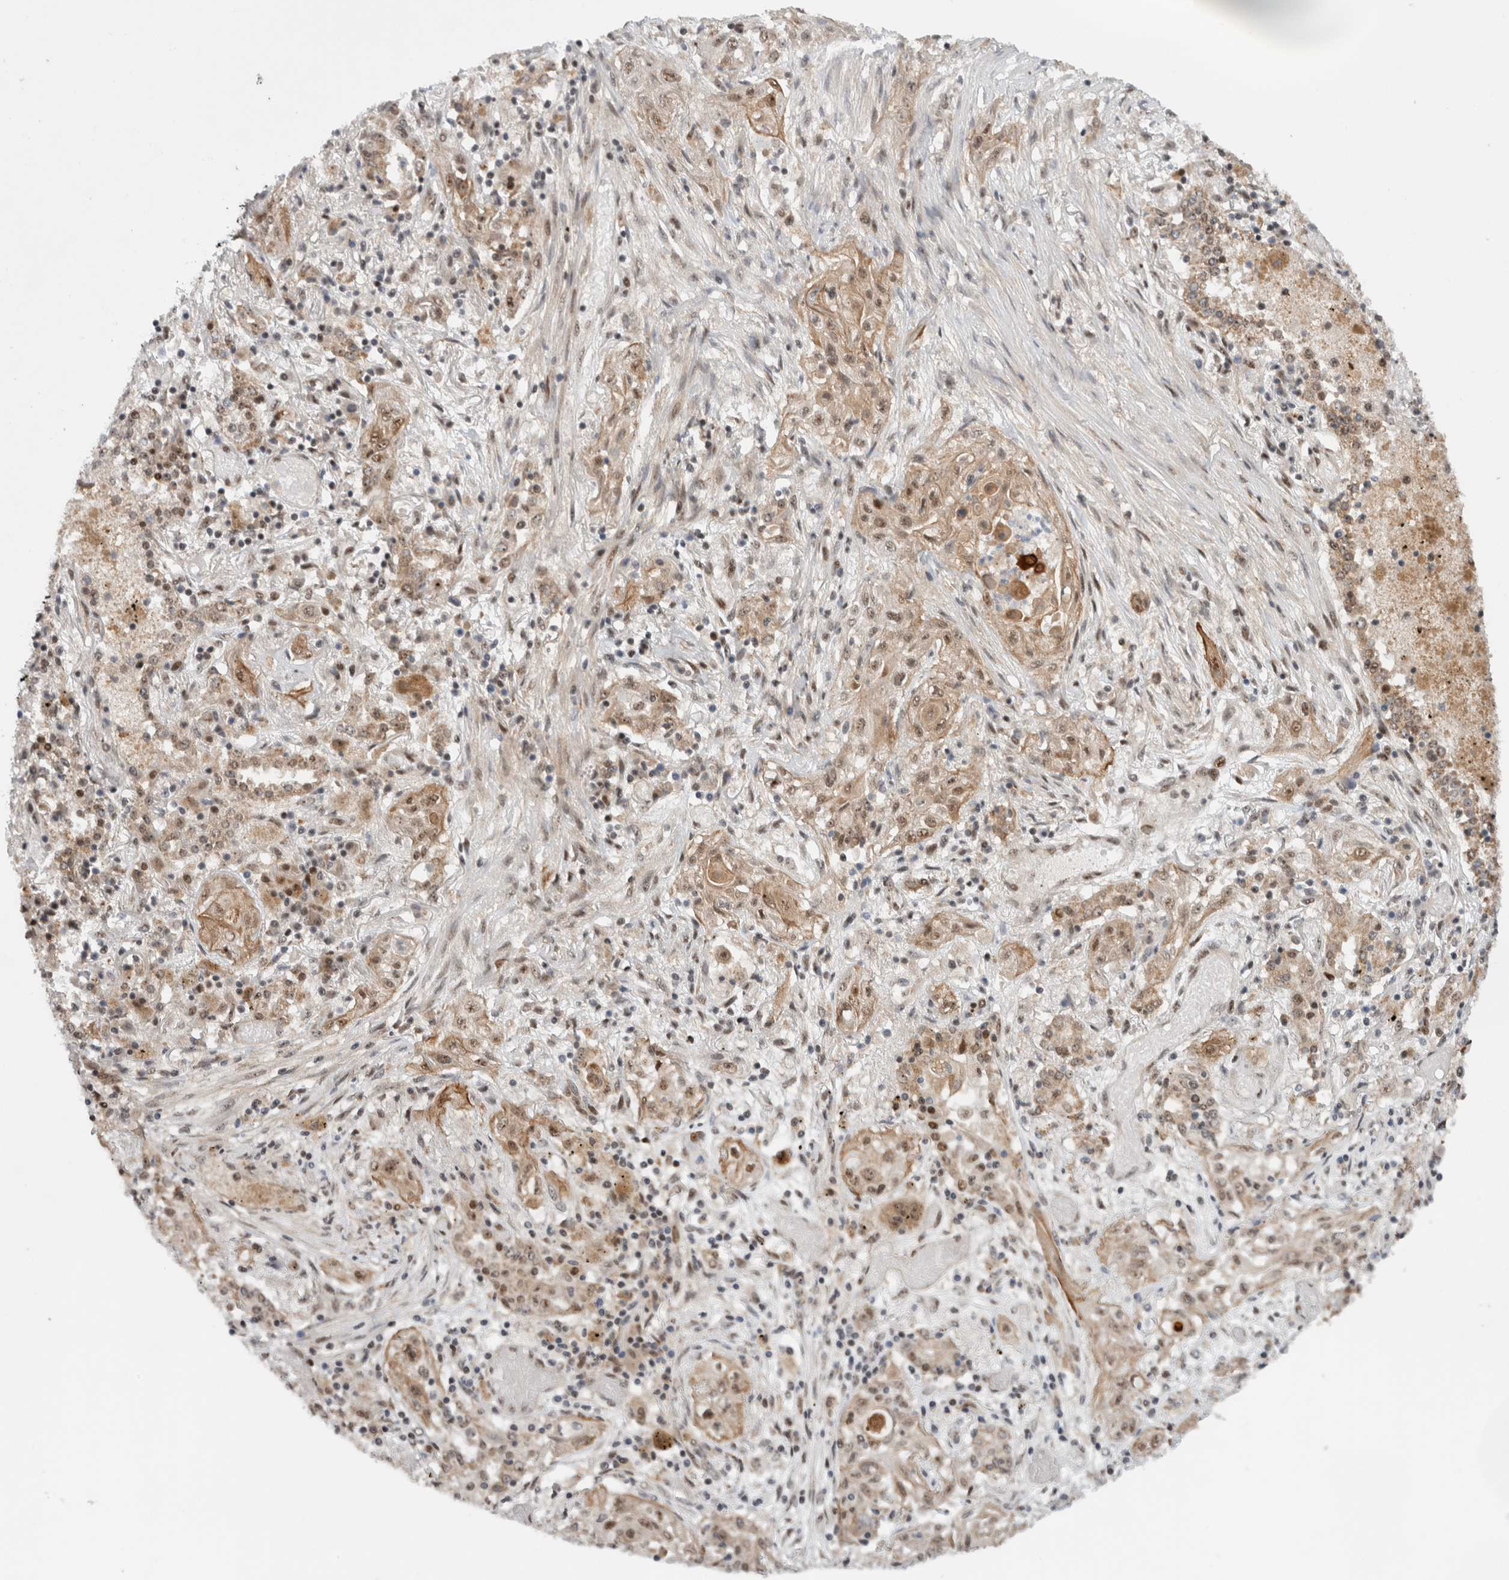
{"staining": {"intensity": "weak", "quantity": ">75%", "location": "cytoplasmic/membranous,nuclear"}, "tissue": "lung cancer", "cell_type": "Tumor cells", "image_type": "cancer", "snomed": [{"axis": "morphology", "description": "Squamous cell carcinoma, NOS"}, {"axis": "topography", "description": "Lung"}], "caption": "Protein staining shows weak cytoplasmic/membranous and nuclear positivity in about >75% of tumor cells in lung squamous cell carcinoma.", "gene": "MPHOSPH6", "patient": {"sex": "female", "age": 47}}